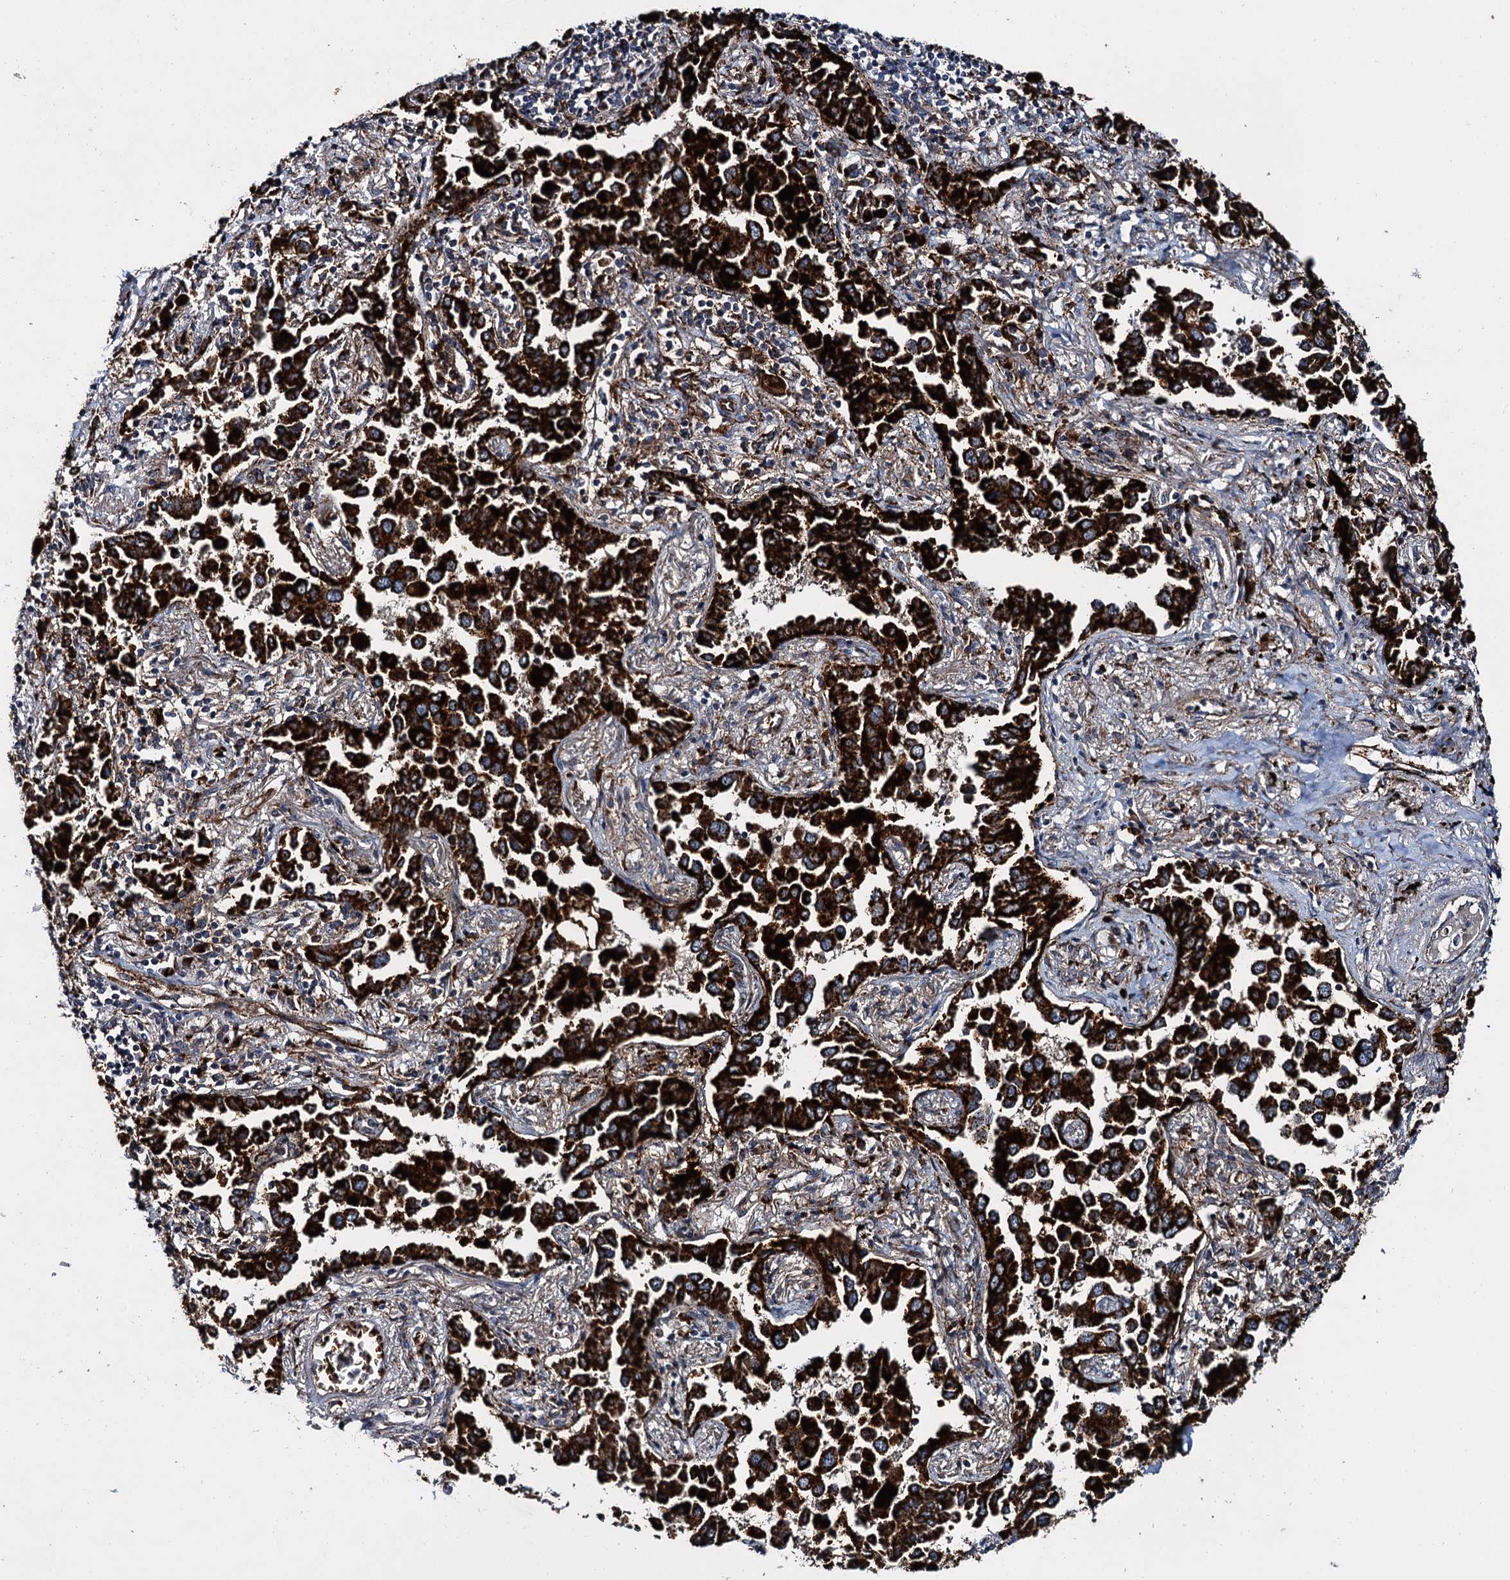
{"staining": {"intensity": "strong", "quantity": ">75%", "location": "cytoplasmic/membranous"}, "tissue": "lung cancer", "cell_type": "Tumor cells", "image_type": "cancer", "snomed": [{"axis": "morphology", "description": "Adenocarcinoma, NOS"}, {"axis": "topography", "description": "Lung"}], "caption": "Brown immunohistochemical staining in adenocarcinoma (lung) exhibits strong cytoplasmic/membranous expression in about >75% of tumor cells.", "gene": "GBA1", "patient": {"sex": "male", "age": 67}}